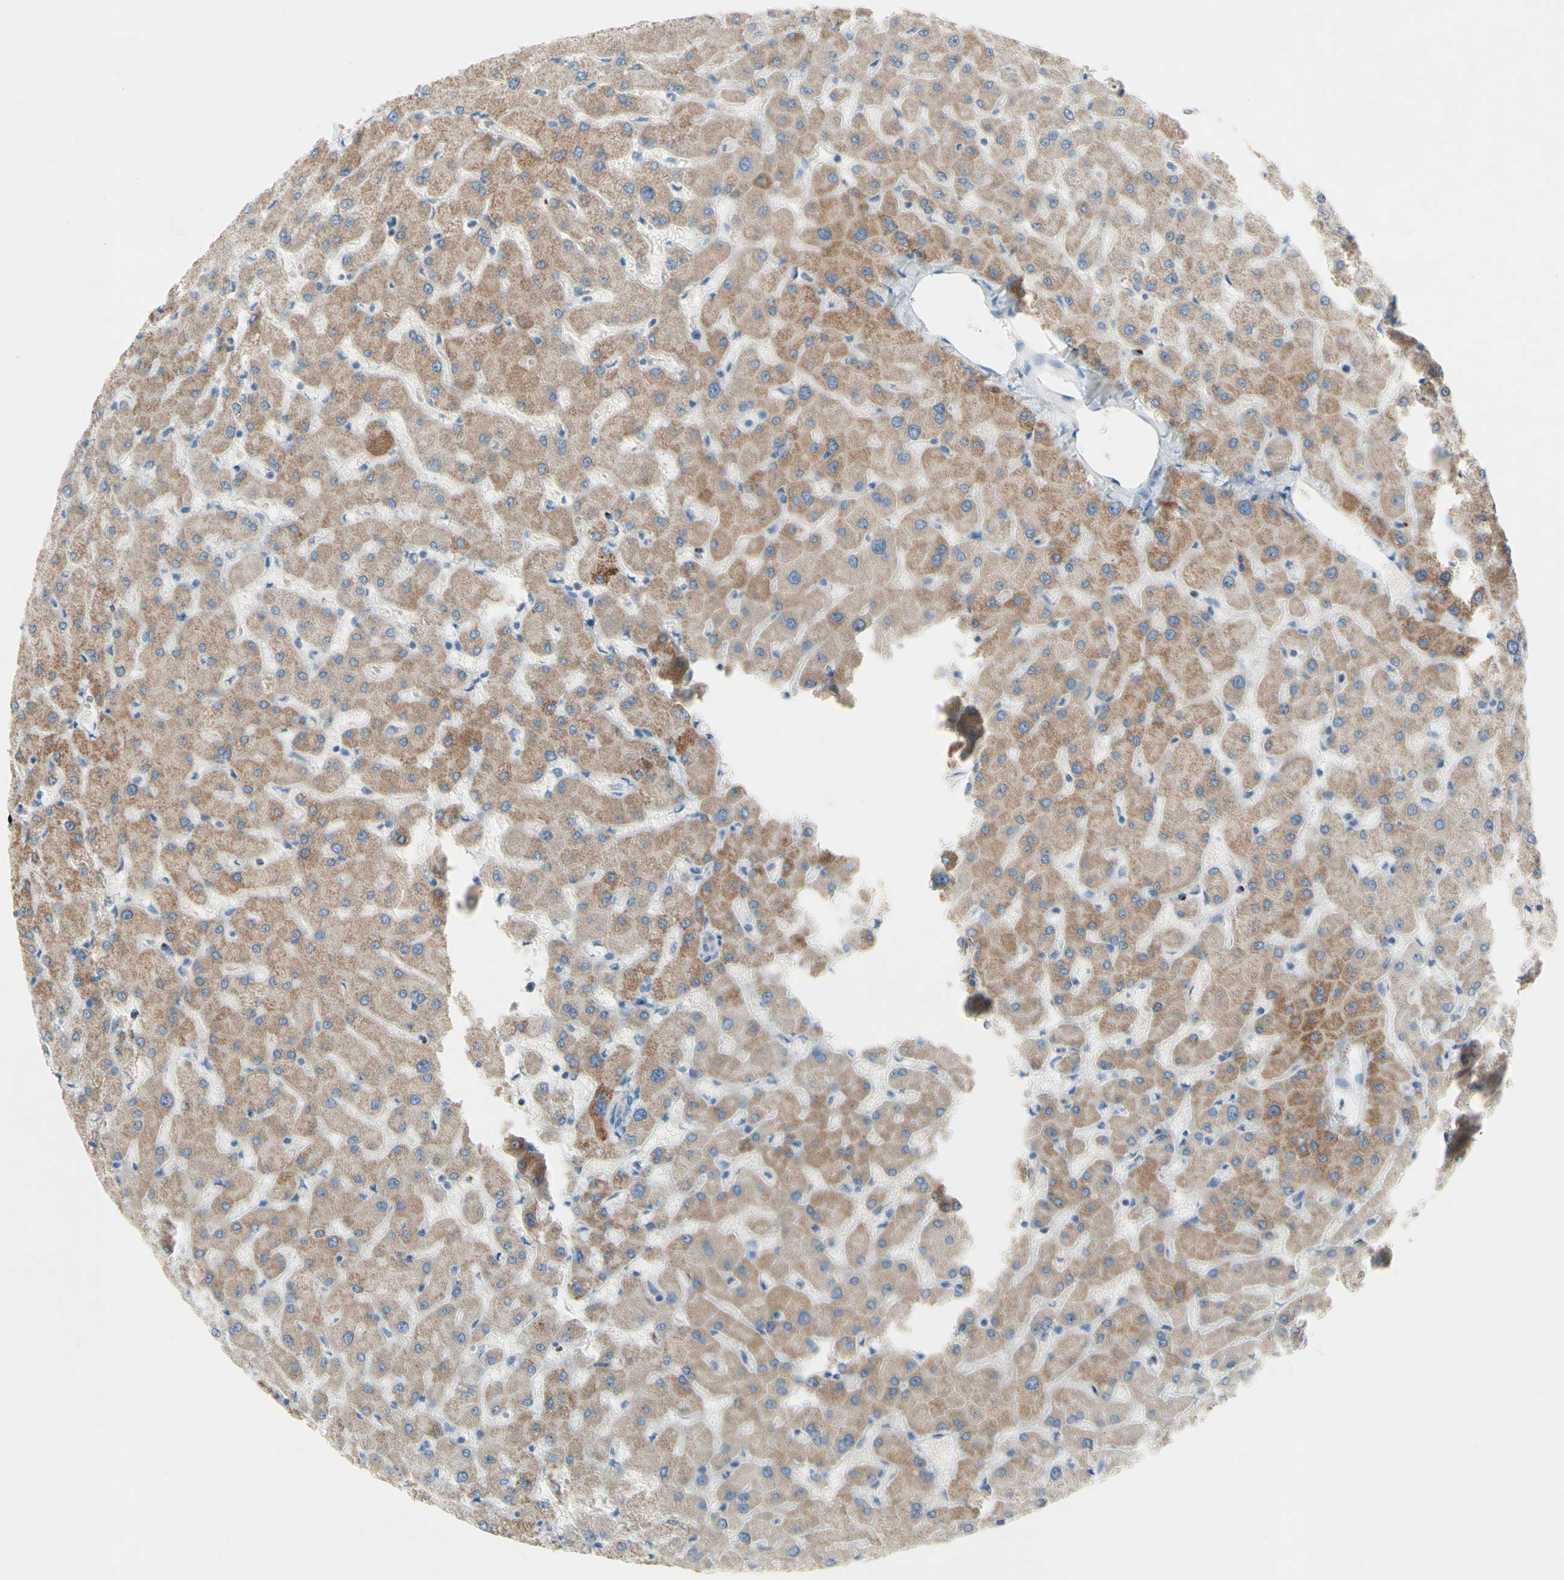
{"staining": {"intensity": "negative", "quantity": "none", "location": "none"}, "tissue": "liver", "cell_type": "Cholangiocytes", "image_type": "normal", "snomed": [{"axis": "morphology", "description": "Normal tissue, NOS"}, {"axis": "topography", "description": "Liver"}], "caption": "Immunohistochemistry image of benign liver: human liver stained with DAB displays no significant protein positivity in cholangiocytes.", "gene": "ACADL", "patient": {"sex": "female", "age": 63}}